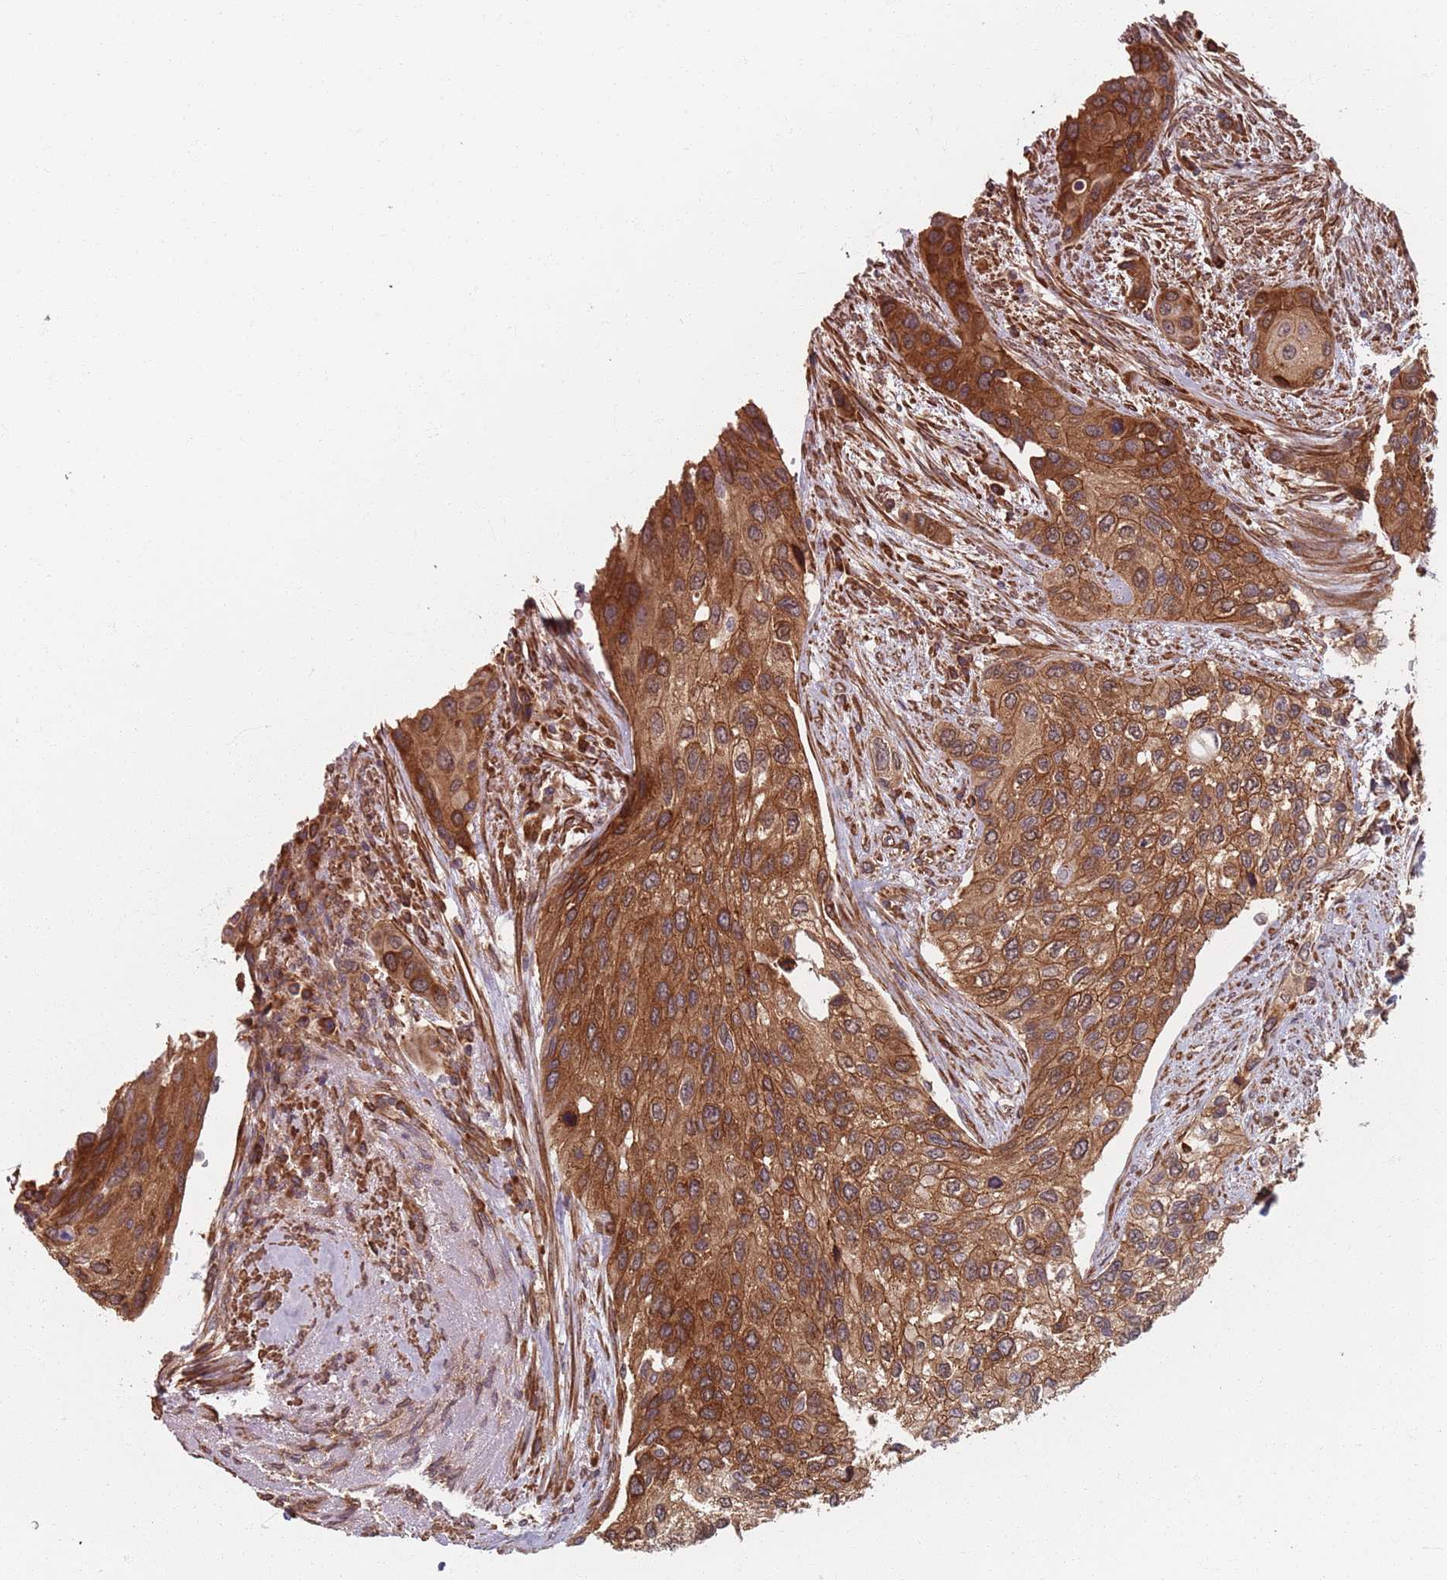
{"staining": {"intensity": "moderate", "quantity": ">75%", "location": "cytoplasmic/membranous"}, "tissue": "urothelial cancer", "cell_type": "Tumor cells", "image_type": "cancer", "snomed": [{"axis": "morphology", "description": "Normal tissue, NOS"}, {"axis": "morphology", "description": "Urothelial carcinoma, High grade"}, {"axis": "topography", "description": "Vascular tissue"}, {"axis": "topography", "description": "Urinary bladder"}], "caption": "About >75% of tumor cells in human urothelial cancer display moderate cytoplasmic/membranous protein staining as visualized by brown immunohistochemical staining.", "gene": "NOTCH3", "patient": {"sex": "female", "age": 56}}